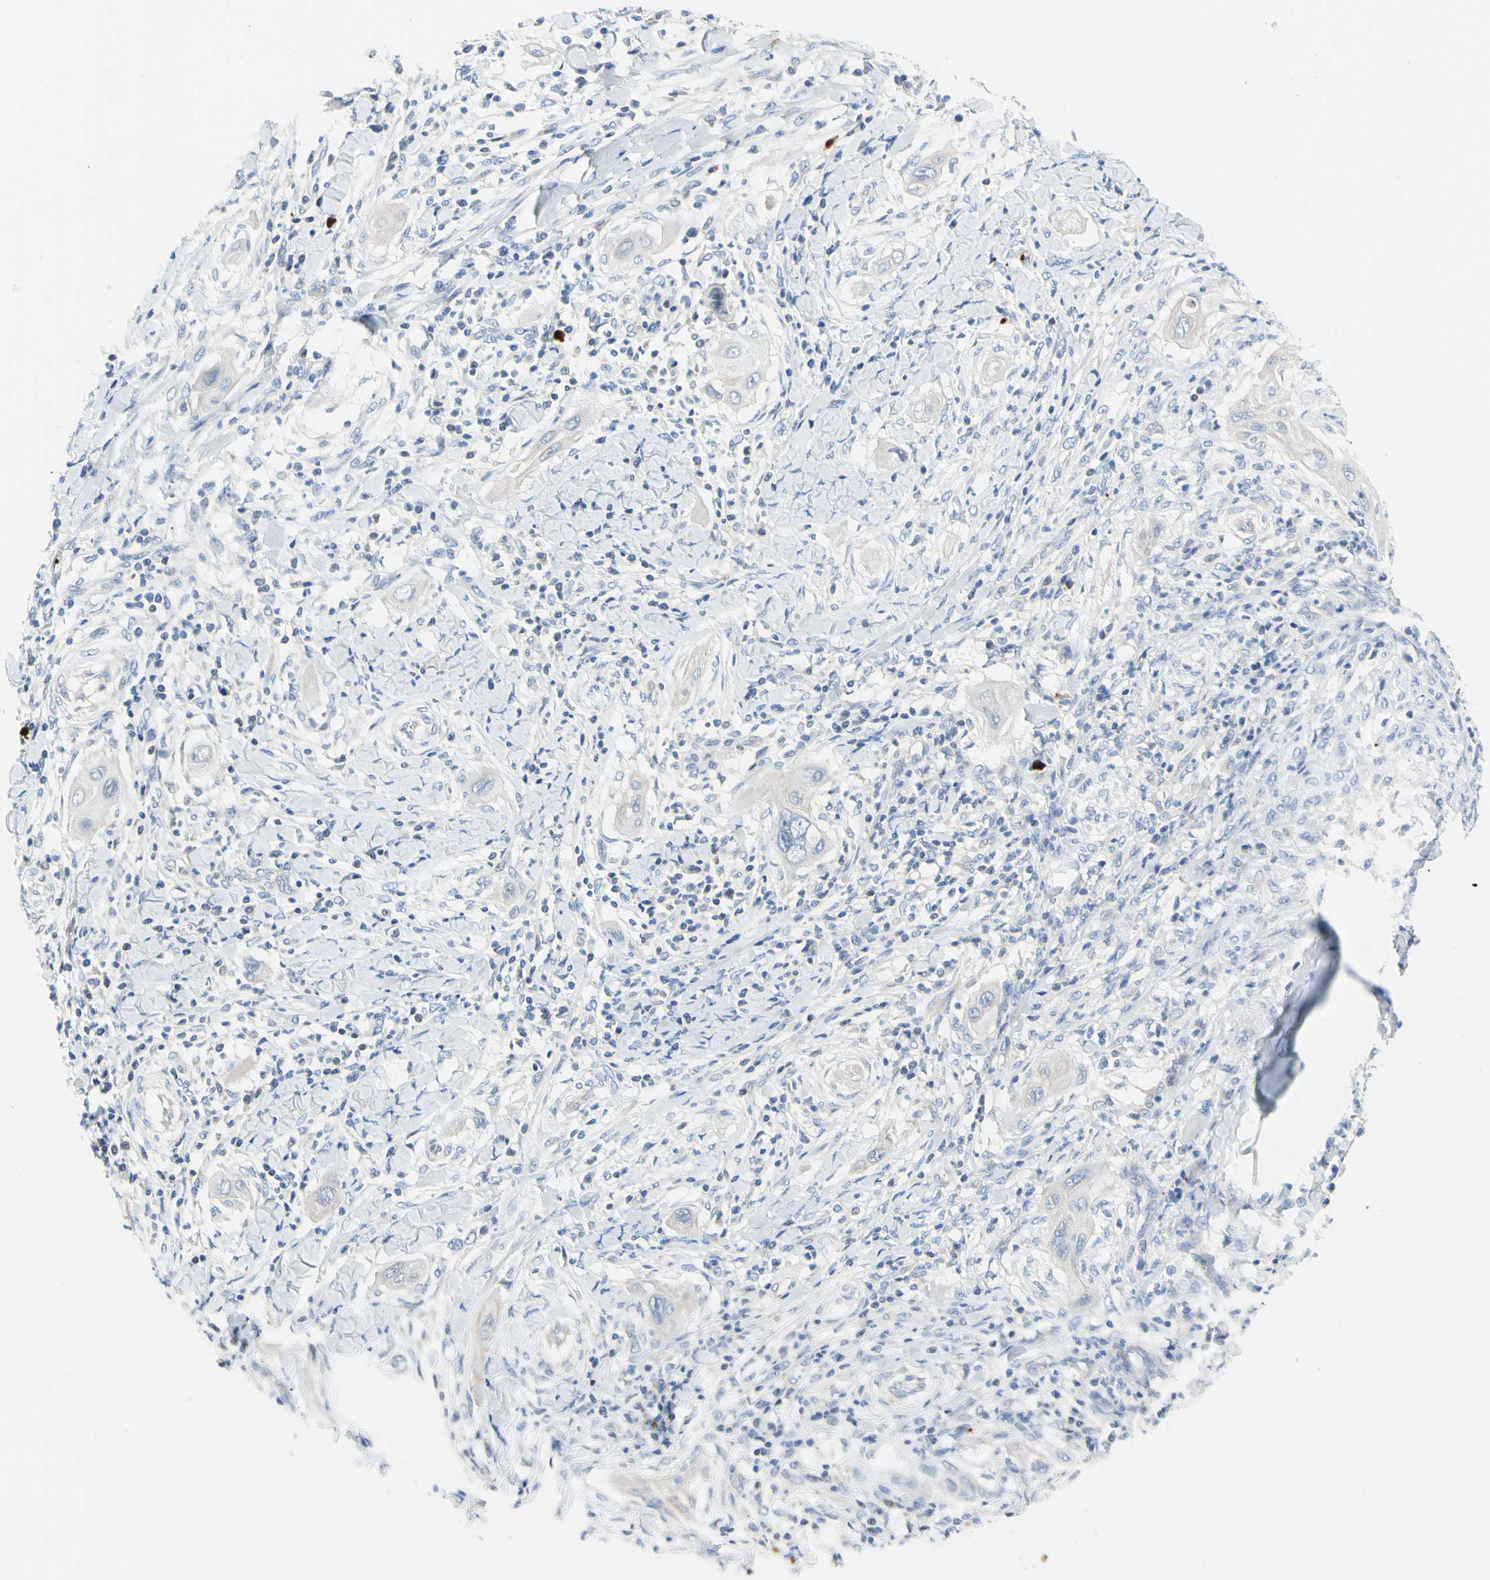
{"staining": {"intensity": "negative", "quantity": "none", "location": "none"}, "tissue": "lung cancer", "cell_type": "Tumor cells", "image_type": "cancer", "snomed": [{"axis": "morphology", "description": "Squamous cell carcinoma, NOS"}, {"axis": "topography", "description": "Lung"}], "caption": "High magnification brightfield microscopy of lung cancer (squamous cell carcinoma) stained with DAB (3,3'-diaminobenzidine) (brown) and counterstained with hematoxylin (blue): tumor cells show no significant positivity.", "gene": "PPBP", "patient": {"sex": "female", "age": 47}}